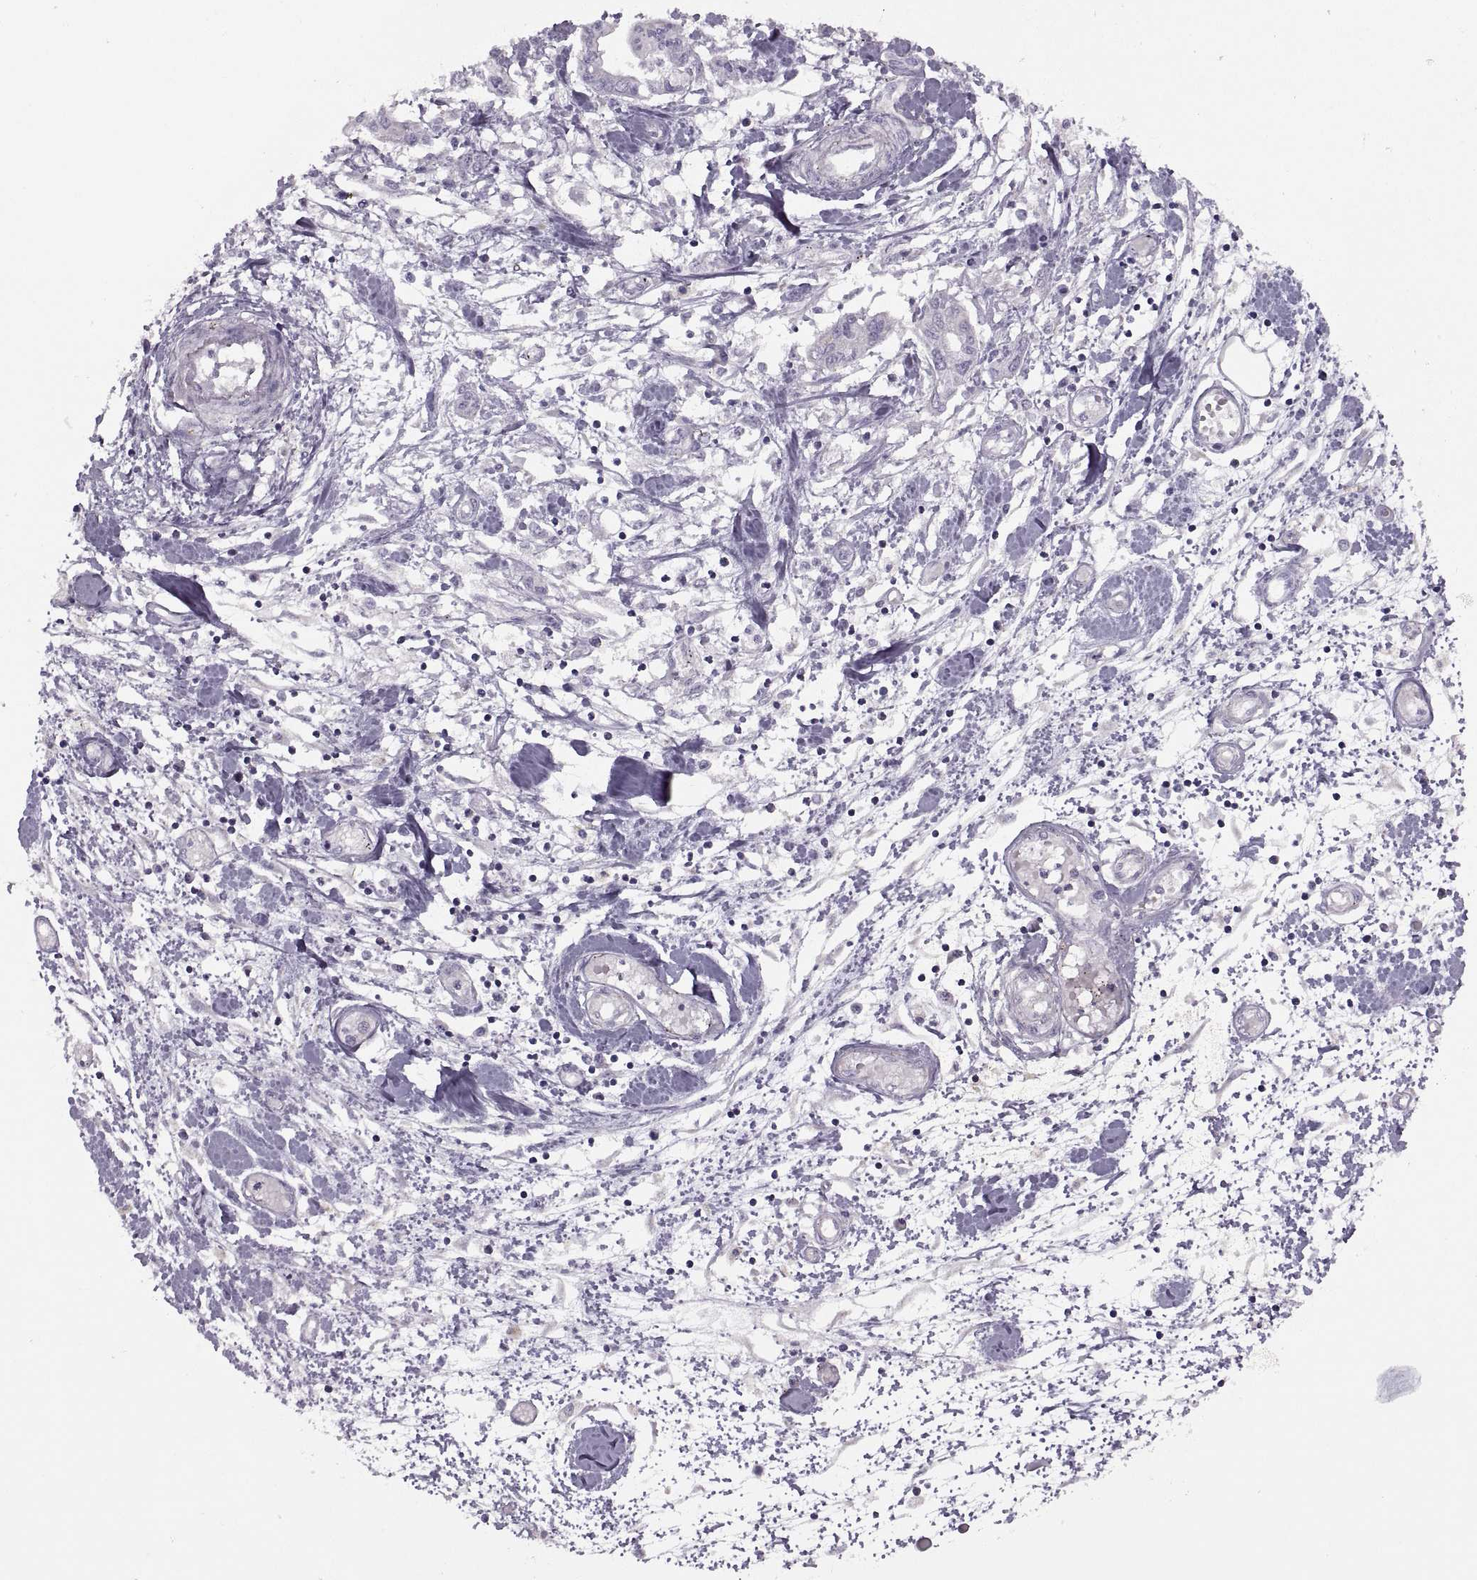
{"staining": {"intensity": "negative", "quantity": "none", "location": "none"}, "tissue": "pancreatic cancer", "cell_type": "Tumor cells", "image_type": "cancer", "snomed": [{"axis": "morphology", "description": "Adenocarcinoma, NOS"}, {"axis": "topography", "description": "Pancreas"}], "caption": "The image exhibits no significant staining in tumor cells of pancreatic cancer.", "gene": "PIERCE1", "patient": {"sex": "male", "age": 60}}